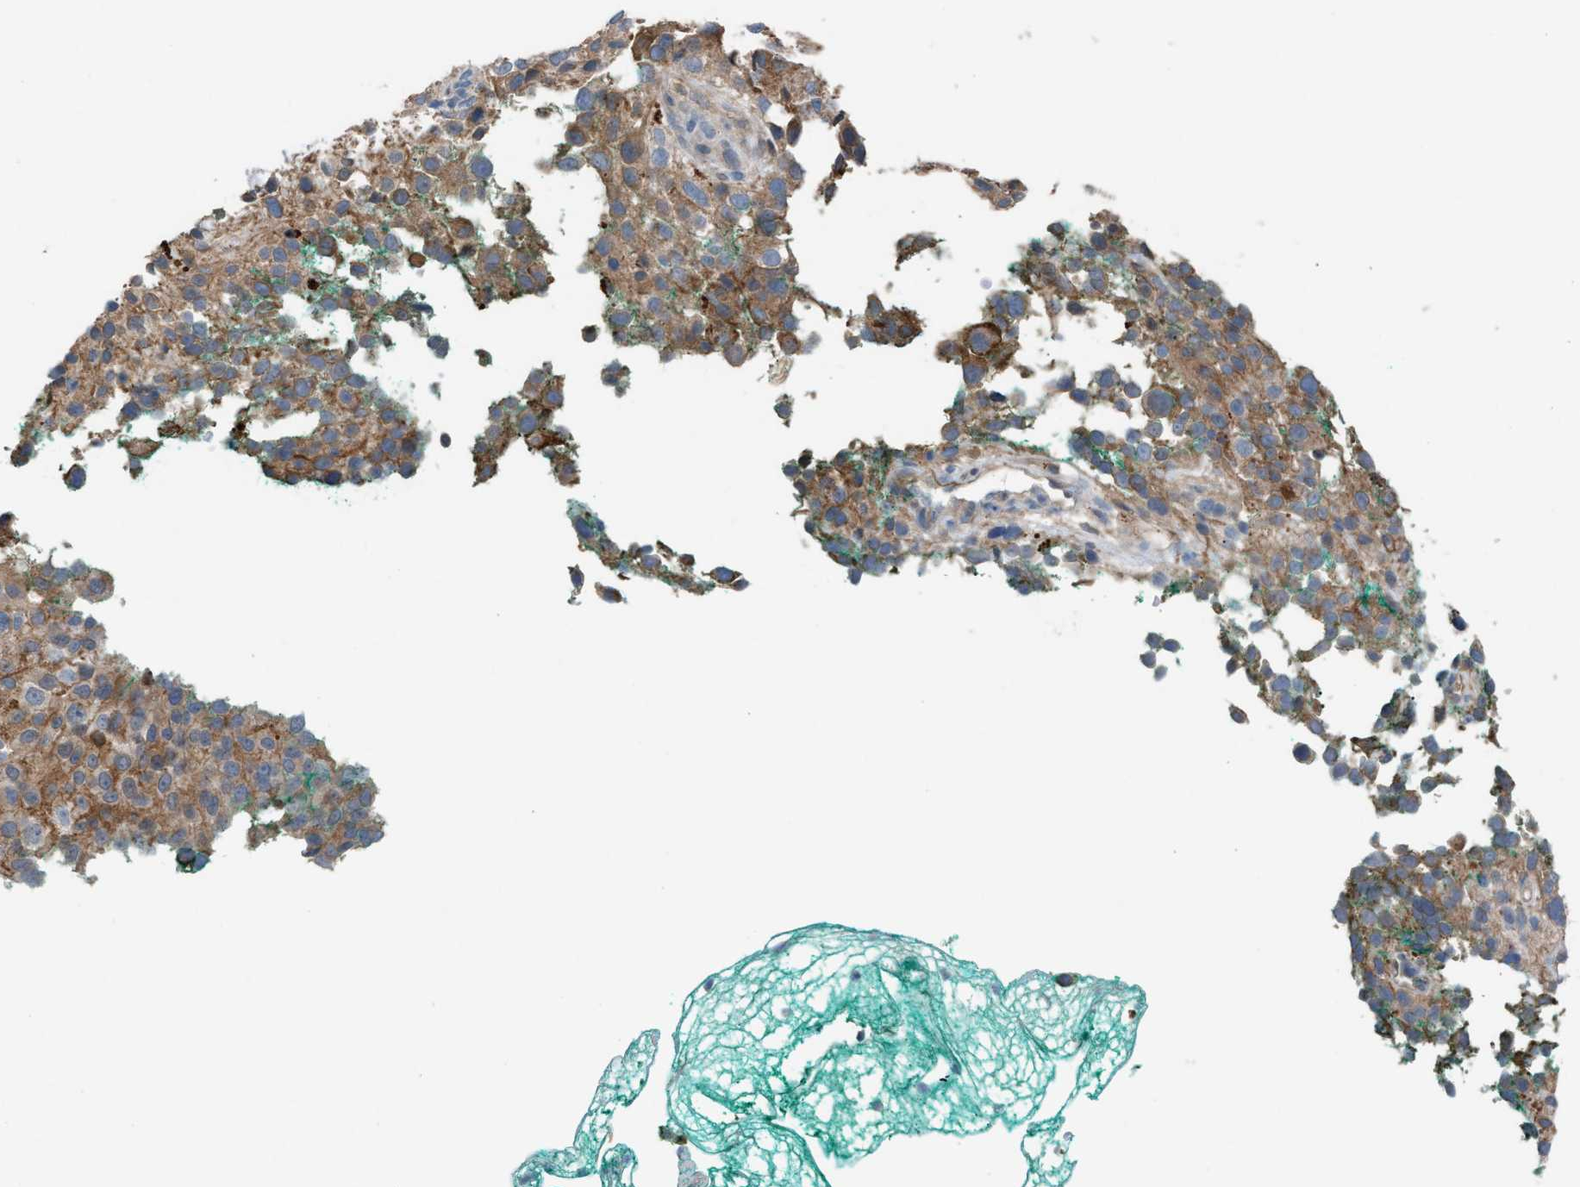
{"staining": {"intensity": "moderate", "quantity": "<25%", "location": "cytoplasmic/membranous"}, "tissue": "melanoma", "cell_type": "Tumor cells", "image_type": "cancer", "snomed": [{"axis": "morphology", "description": "Necrosis, NOS"}, {"axis": "morphology", "description": "Malignant melanoma, NOS"}, {"axis": "topography", "description": "Skin"}], "caption": "Immunohistochemistry micrograph of neoplastic tissue: human melanoma stained using immunohistochemistry exhibits low levels of moderate protein expression localized specifically in the cytoplasmic/membranous of tumor cells, appearing as a cytoplasmic/membranous brown color.", "gene": "TPK1", "patient": {"sex": "female", "age": 87}}